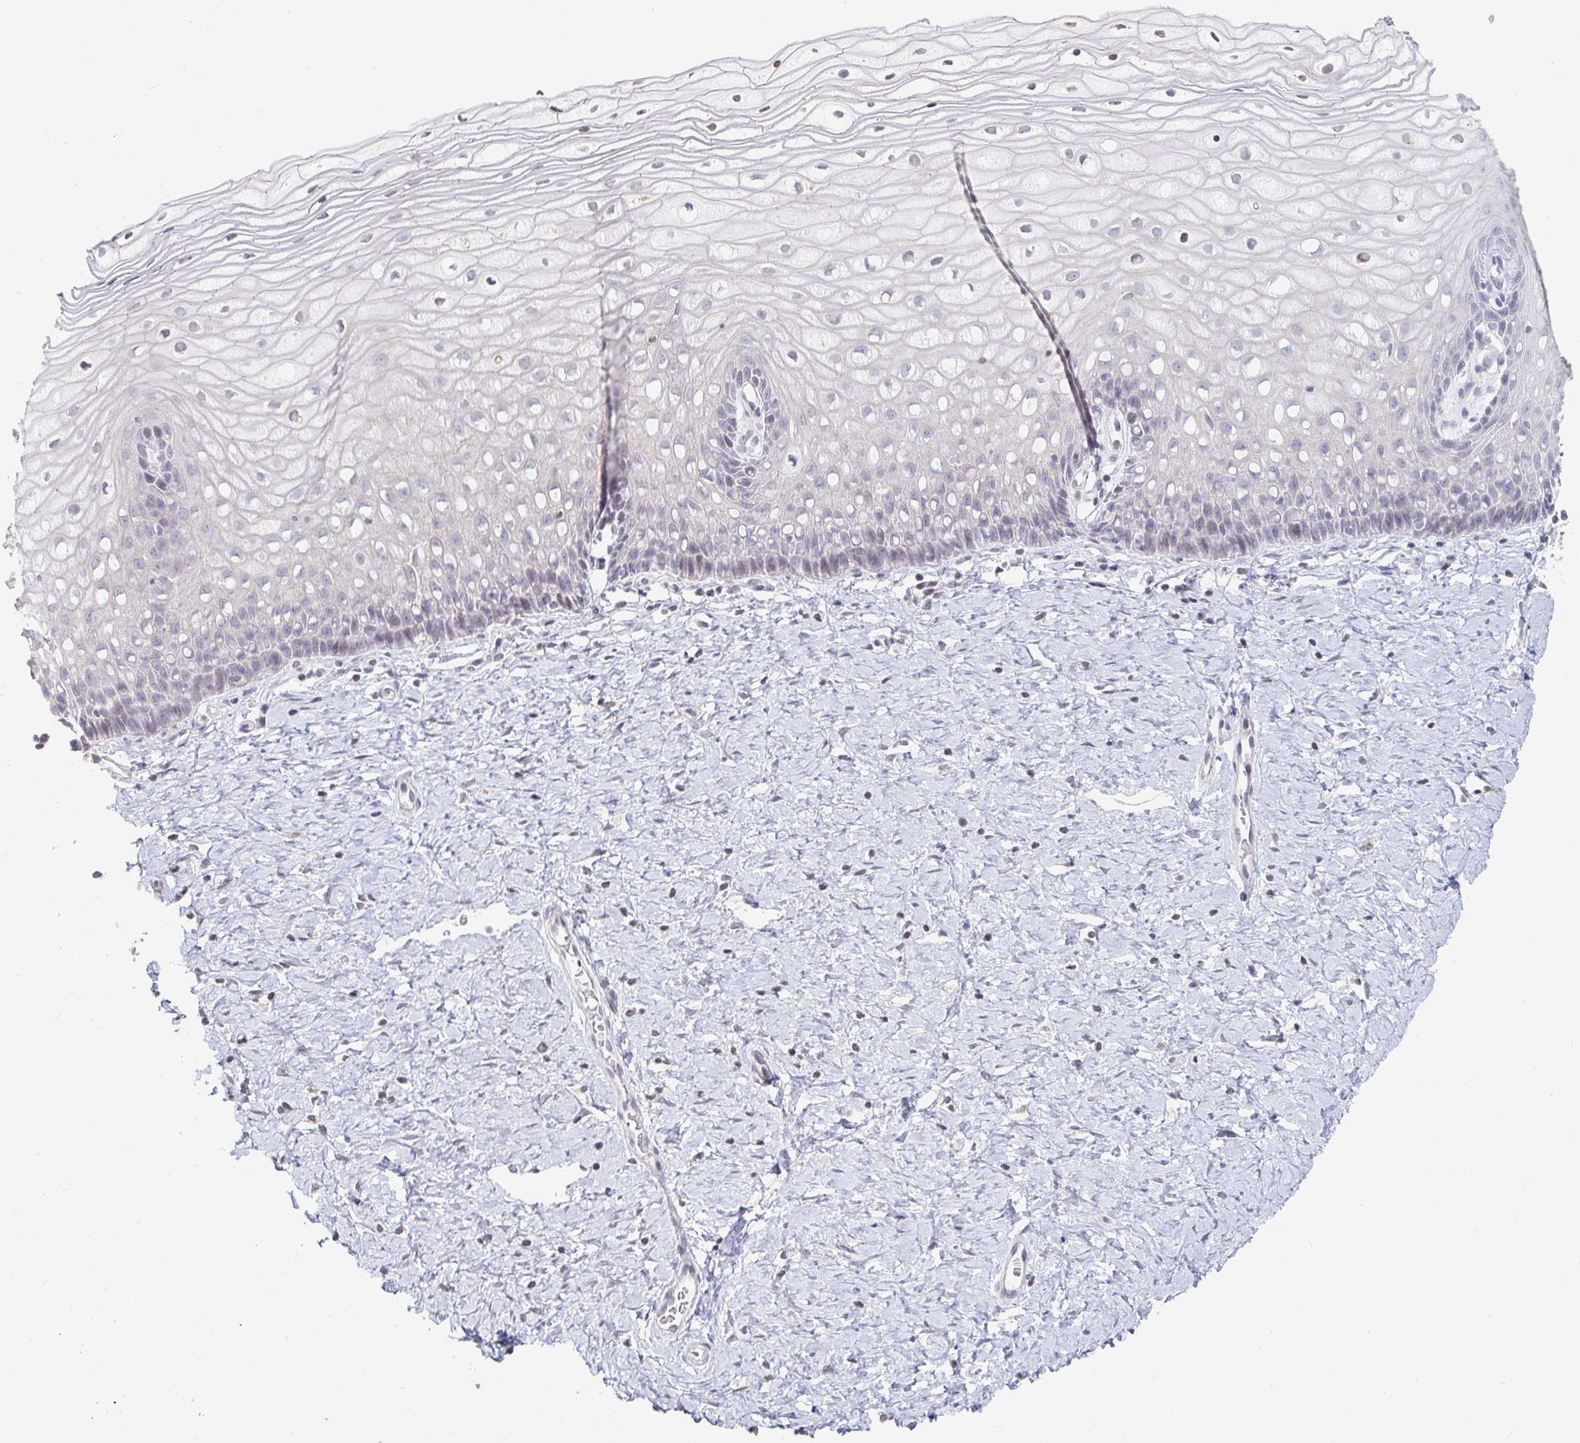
{"staining": {"intensity": "negative", "quantity": "none", "location": "none"}, "tissue": "cervix", "cell_type": "Glandular cells", "image_type": "normal", "snomed": [{"axis": "morphology", "description": "Normal tissue, NOS"}, {"axis": "topography", "description": "Cervix"}], "caption": "Immunohistochemistry (IHC) photomicrograph of normal human cervix stained for a protein (brown), which displays no expression in glandular cells. (Brightfield microscopy of DAB IHC at high magnification).", "gene": "NME9", "patient": {"sex": "female", "age": 37}}